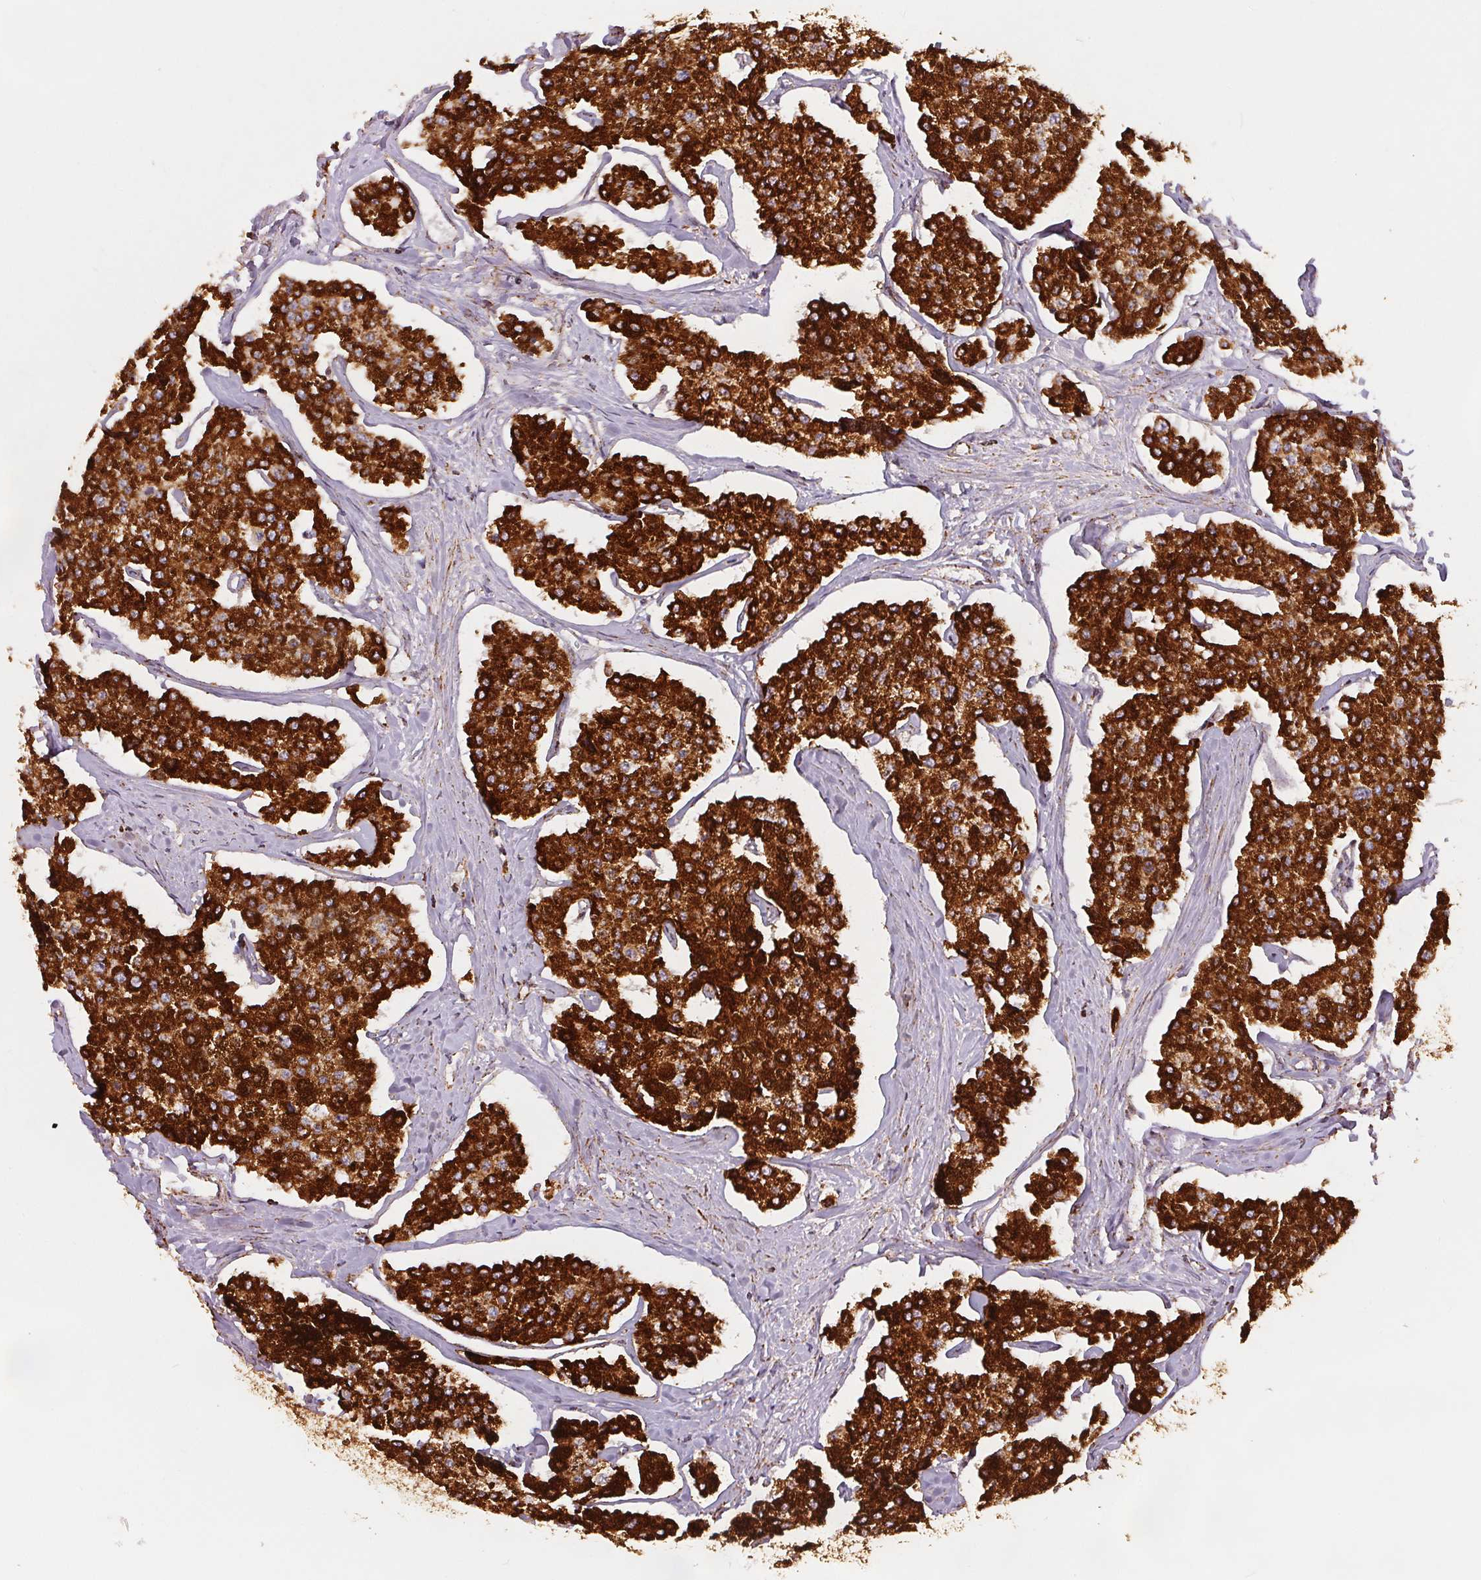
{"staining": {"intensity": "strong", "quantity": ">75%", "location": "cytoplasmic/membranous"}, "tissue": "carcinoid", "cell_type": "Tumor cells", "image_type": "cancer", "snomed": [{"axis": "morphology", "description": "Carcinoid, malignant, NOS"}, {"axis": "topography", "description": "Small intestine"}], "caption": "A brown stain labels strong cytoplasmic/membranous staining of a protein in human malignant carcinoid tumor cells. (Stains: DAB in brown, nuclei in blue, Microscopy: brightfield microscopy at high magnification).", "gene": "SDHB", "patient": {"sex": "female", "age": 65}}